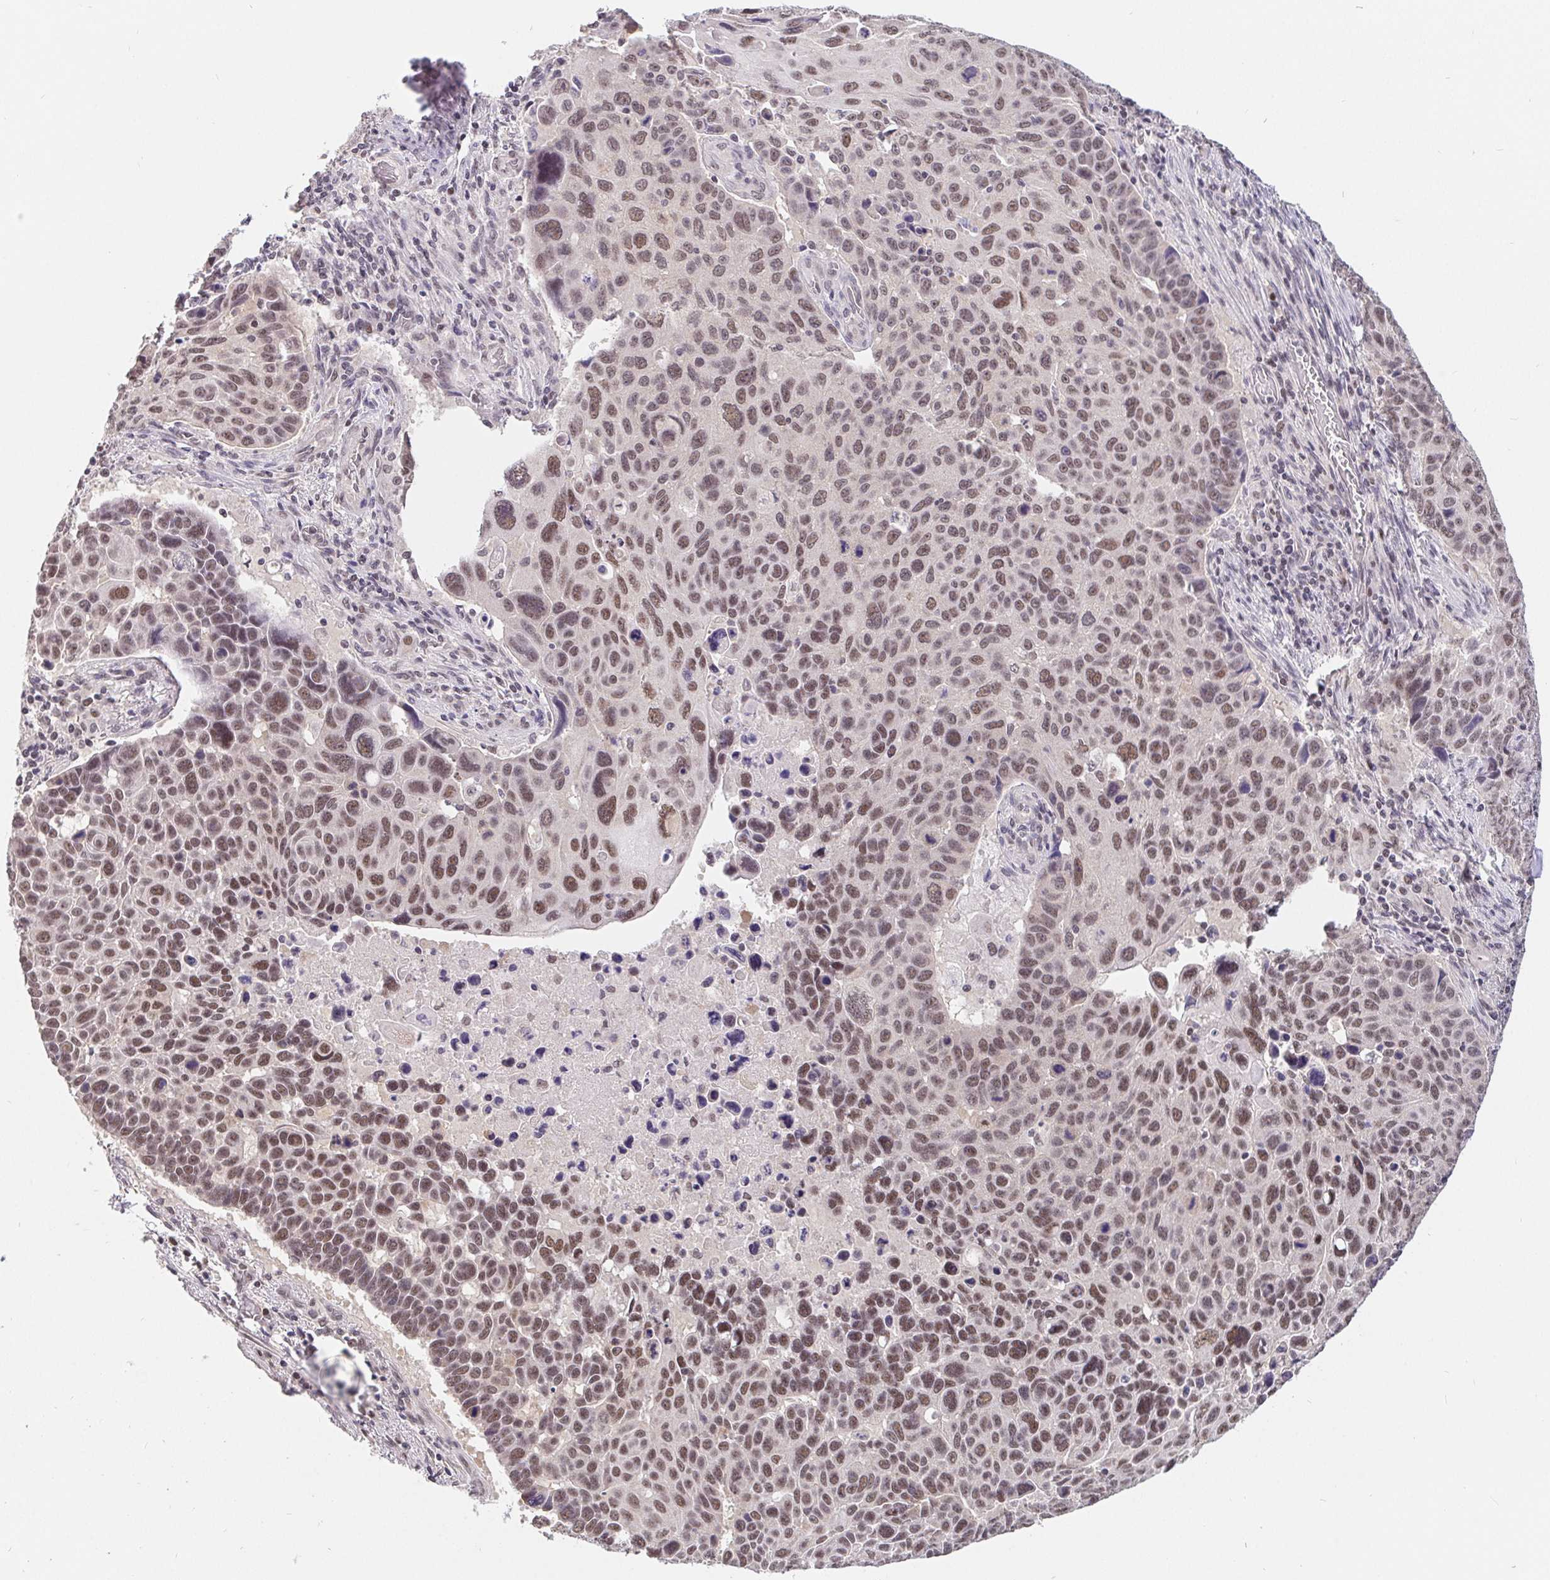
{"staining": {"intensity": "moderate", "quantity": ">75%", "location": "nuclear"}, "tissue": "lung cancer", "cell_type": "Tumor cells", "image_type": "cancer", "snomed": [{"axis": "morphology", "description": "Squamous cell carcinoma, NOS"}, {"axis": "topography", "description": "Lung"}], "caption": "The micrograph shows staining of lung cancer (squamous cell carcinoma), revealing moderate nuclear protein staining (brown color) within tumor cells.", "gene": "POU2F1", "patient": {"sex": "male", "age": 68}}